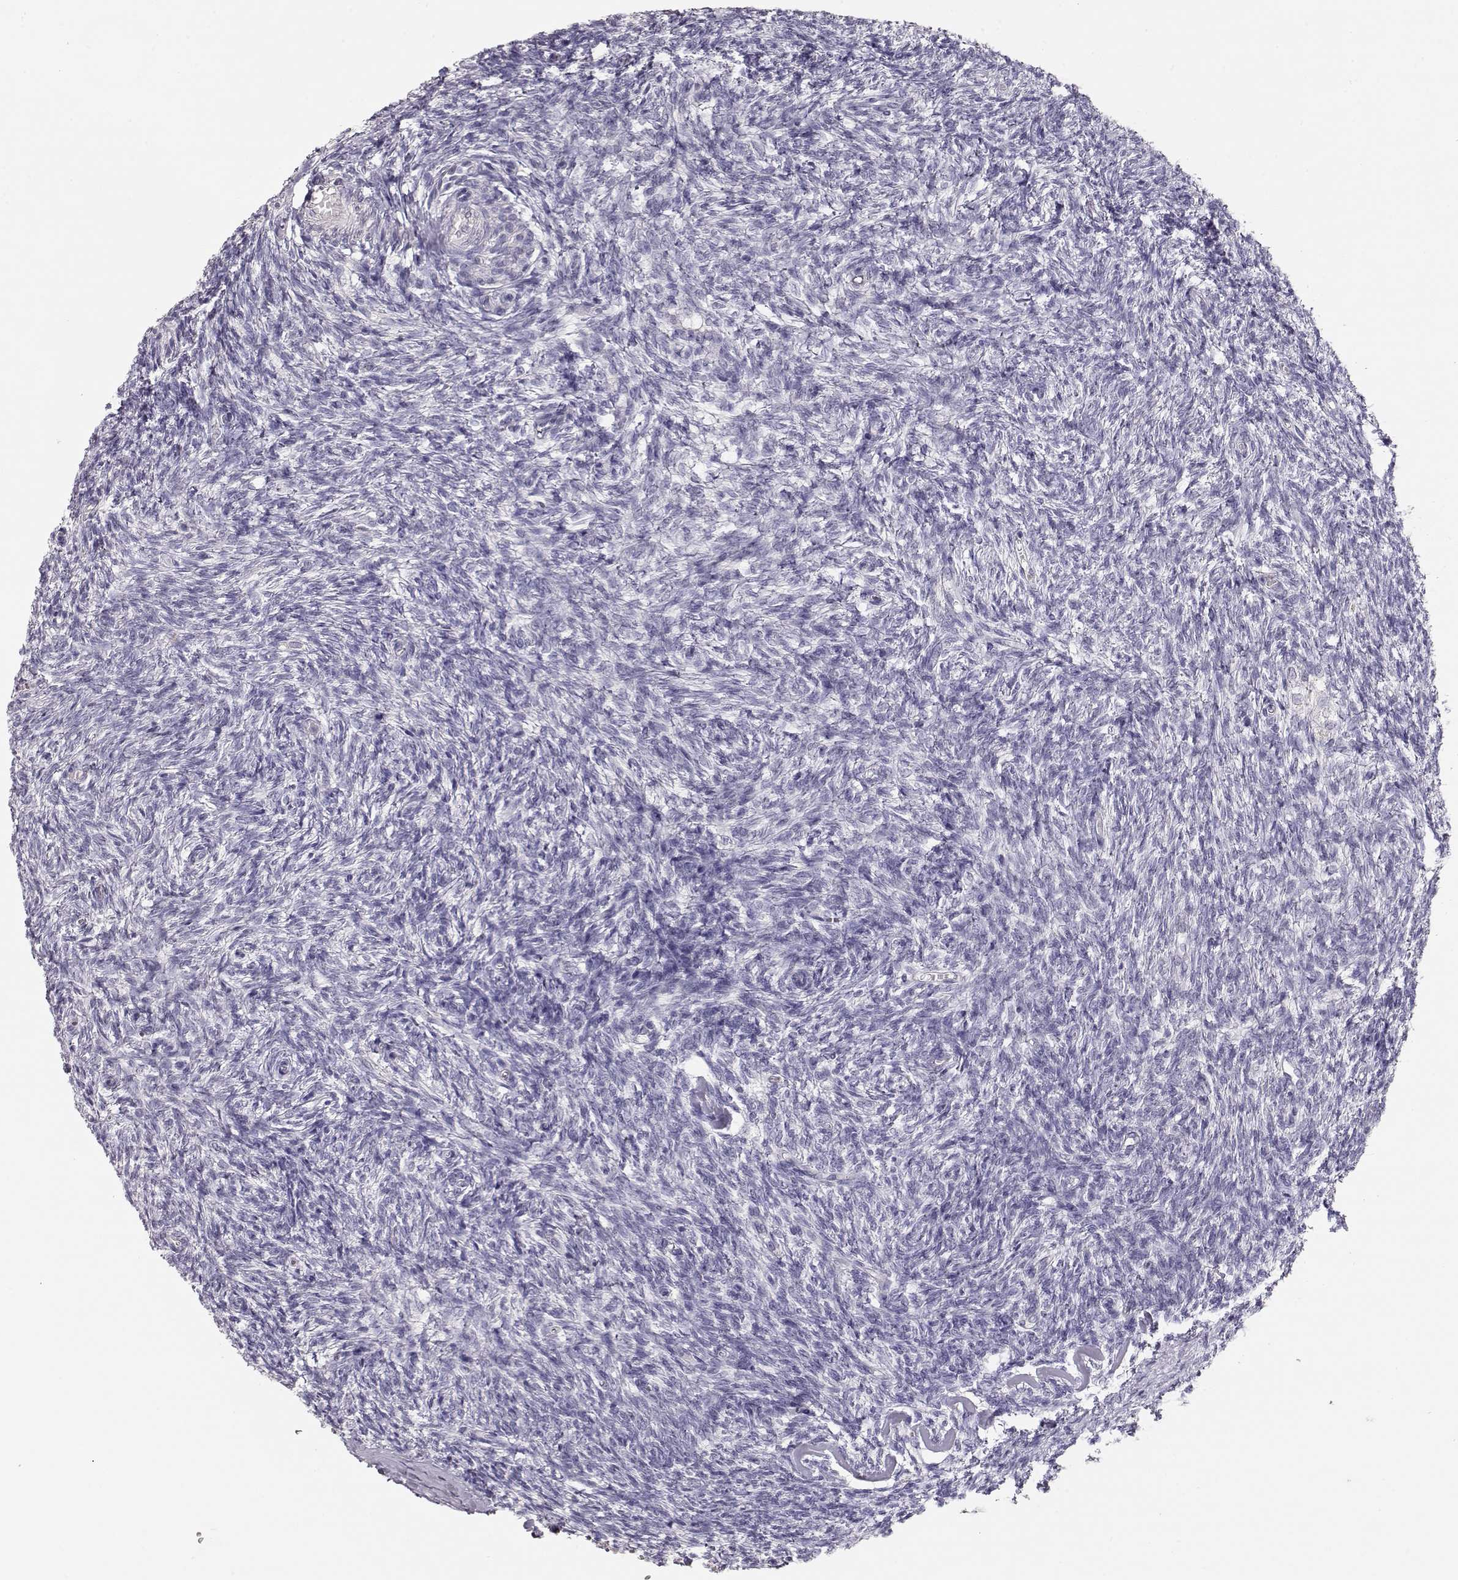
{"staining": {"intensity": "negative", "quantity": "none", "location": "none"}, "tissue": "ovary", "cell_type": "Follicle cells", "image_type": "normal", "snomed": [{"axis": "morphology", "description": "Normal tissue, NOS"}, {"axis": "topography", "description": "Ovary"}], "caption": "Ovary was stained to show a protein in brown. There is no significant staining in follicle cells. (DAB (3,3'-diaminobenzidine) immunohistochemistry (IHC) visualized using brightfield microscopy, high magnification).", "gene": "MAGEC1", "patient": {"sex": "female", "age": 43}}